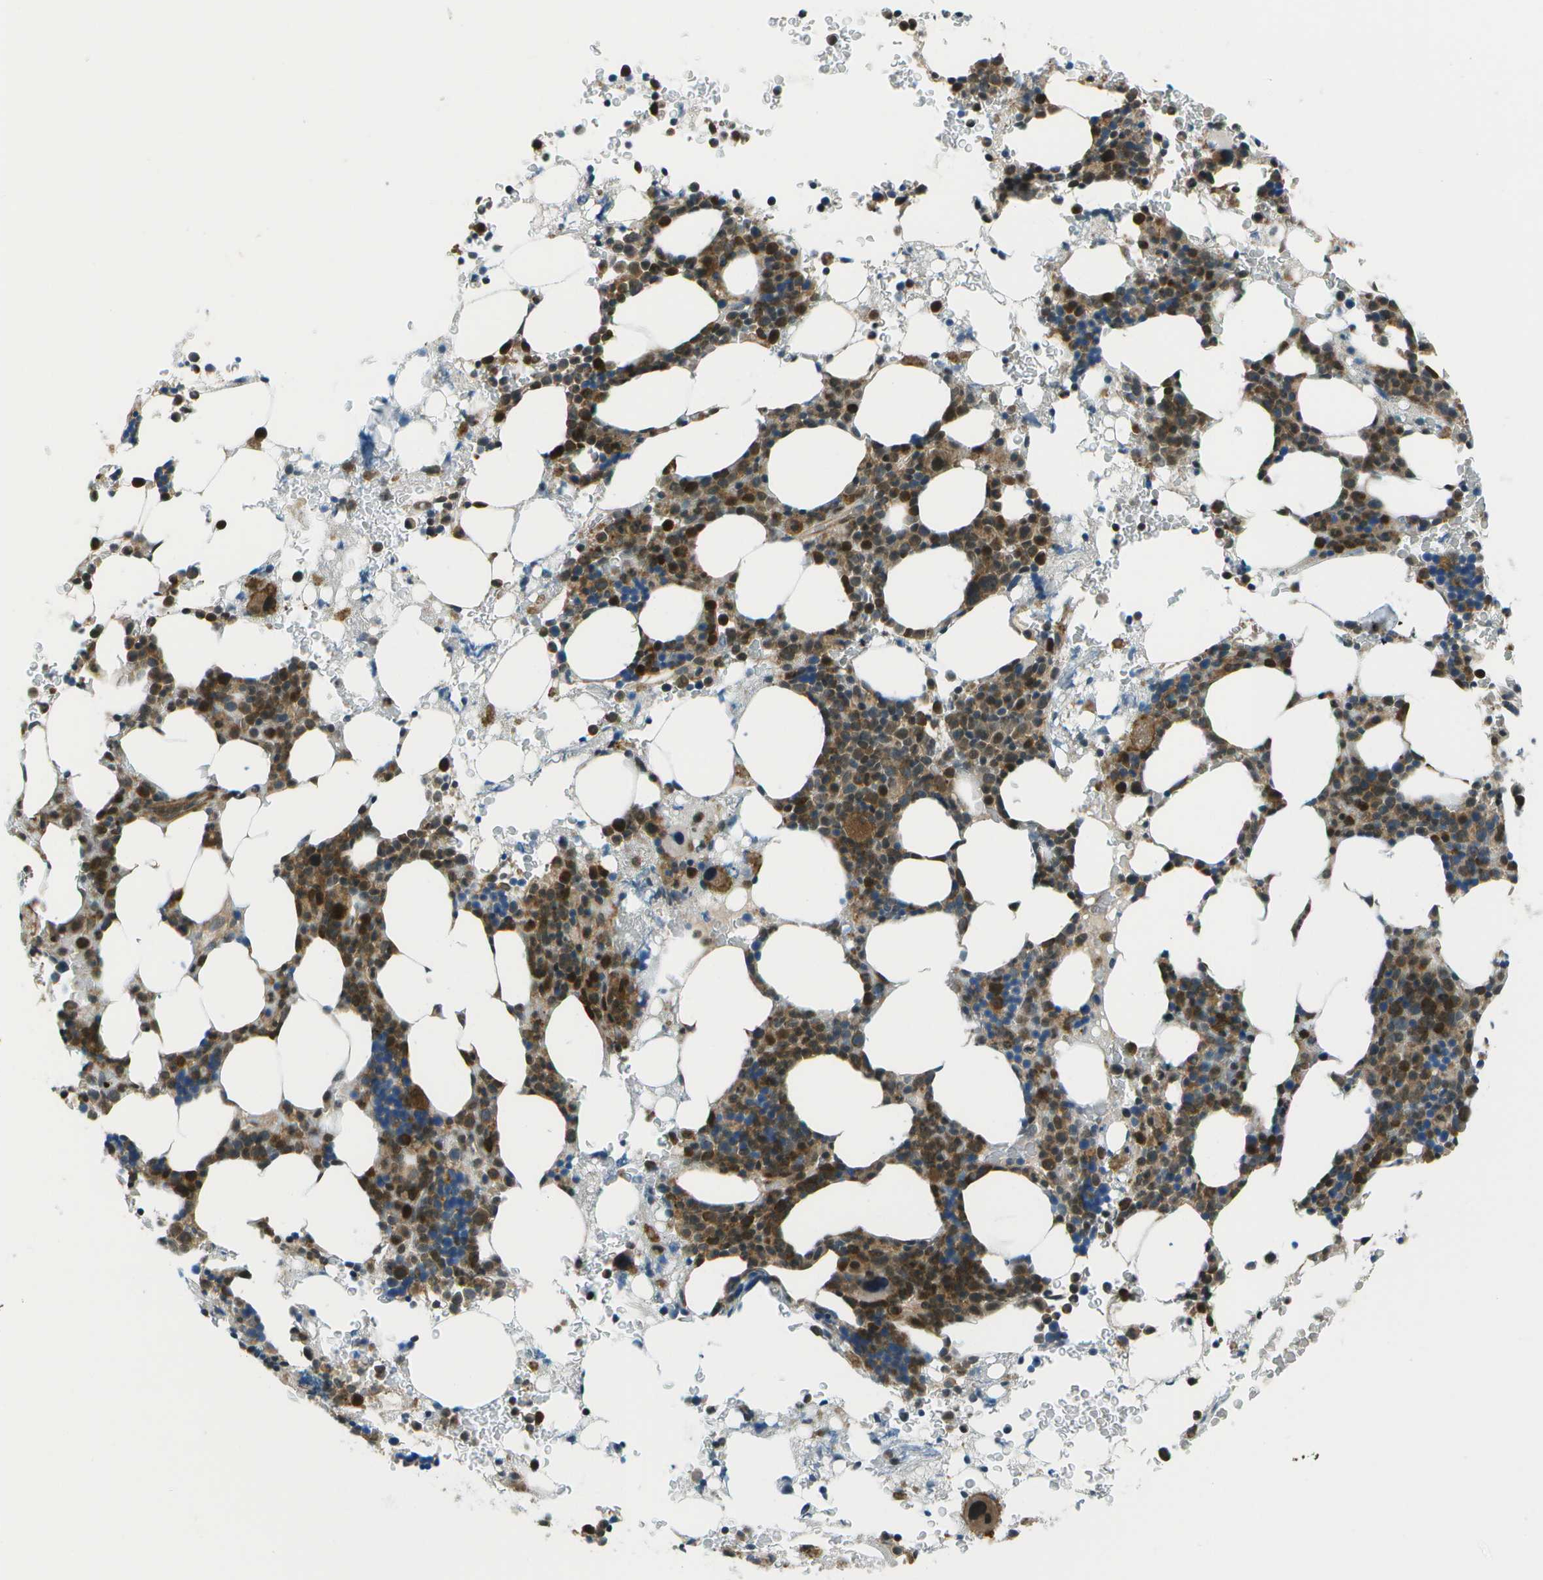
{"staining": {"intensity": "moderate", "quantity": ">75%", "location": "cytoplasmic/membranous,nuclear"}, "tissue": "bone marrow", "cell_type": "Hematopoietic cells", "image_type": "normal", "snomed": [{"axis": "morphology", "description": "Normal tissue, NOS"}, {"axis": "morphology", "description": "Inflammation, NOS"}, {"axis": "topography", "description": "Bone marrow"}], "caption": "Immunohistochemistry staining of unremarkable bone marrow, which displays medium levels of moderate cytoplasmic/membranous,nuclear expression in about >75% of hematopoietic cells indicating moderate cytoplasmic/membranous,nuclear protein expression. The staining was performed using DAB (3,3'-diaminobenzidine) (brown) for protein detection and nuclei were counterstained in hematoxylin (blue).", "gene": "TMEM19", "patient": {"sex": "female", "age": 84}}